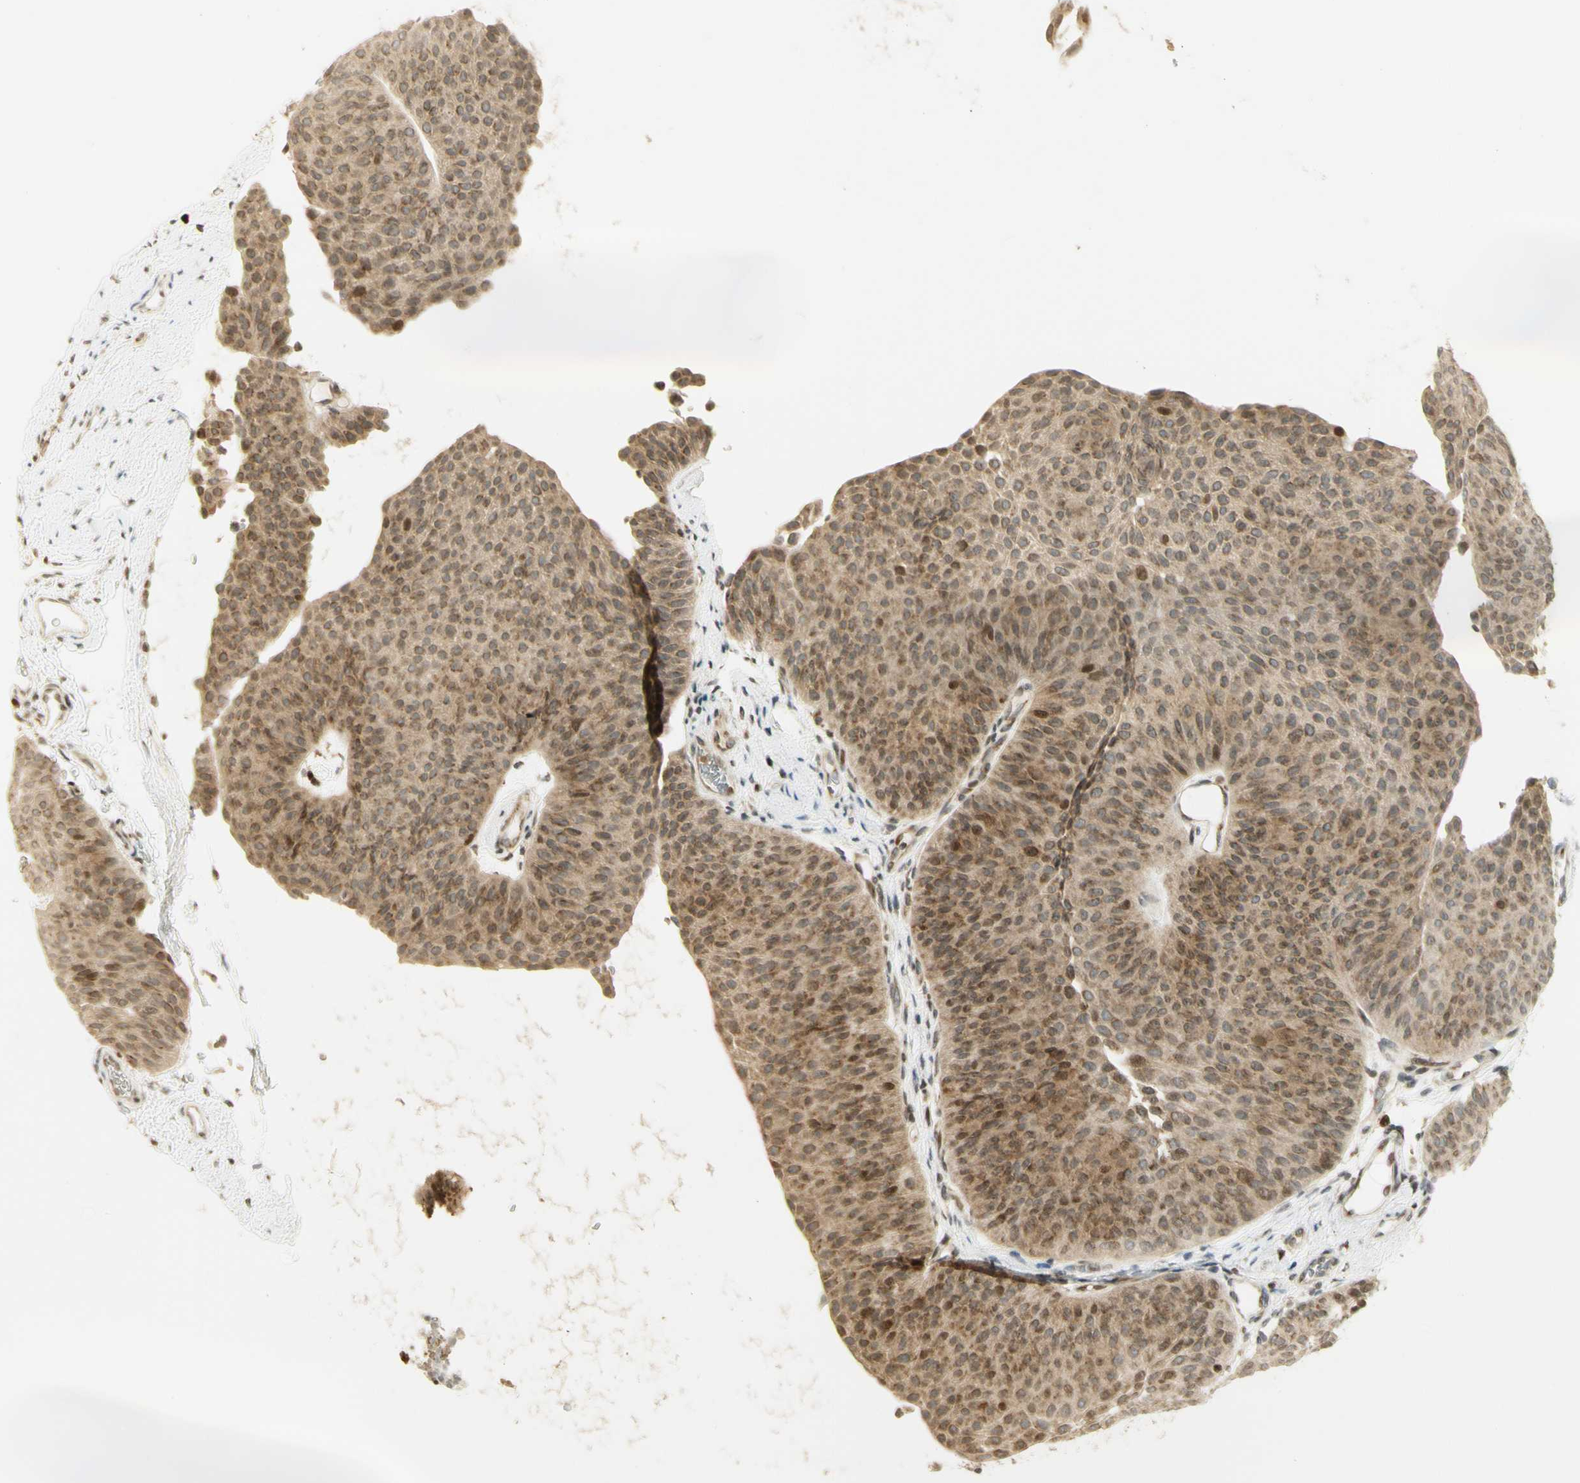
{"staining": {"intensity": "moderate", "quantity": ">75%", "location": "cytoplasmic/membranous,nuclear"}, "tissue": "urothelial cancer", "cell_type": "Tumor cells", "image_type": "cancer", "snomed": [{"axis": "morphology", "description": "Urothelial carcinoma, Low grade"}, {"axis": "topography", "description": "Urinary bladder"}], "caption": "Urothelial cancer tissue reveals moderate cytoplasmic/membranous and nuclear expression in approximately >75% of tumor cells The staining is performed using DAB (3,3'-diaminobenzidine) brown chromogen to label protein expression. The nuclei are counter-stained blue using hematoxylin.", "gene": "KIF11", "patient": {"sex": "female", "age": 60}}